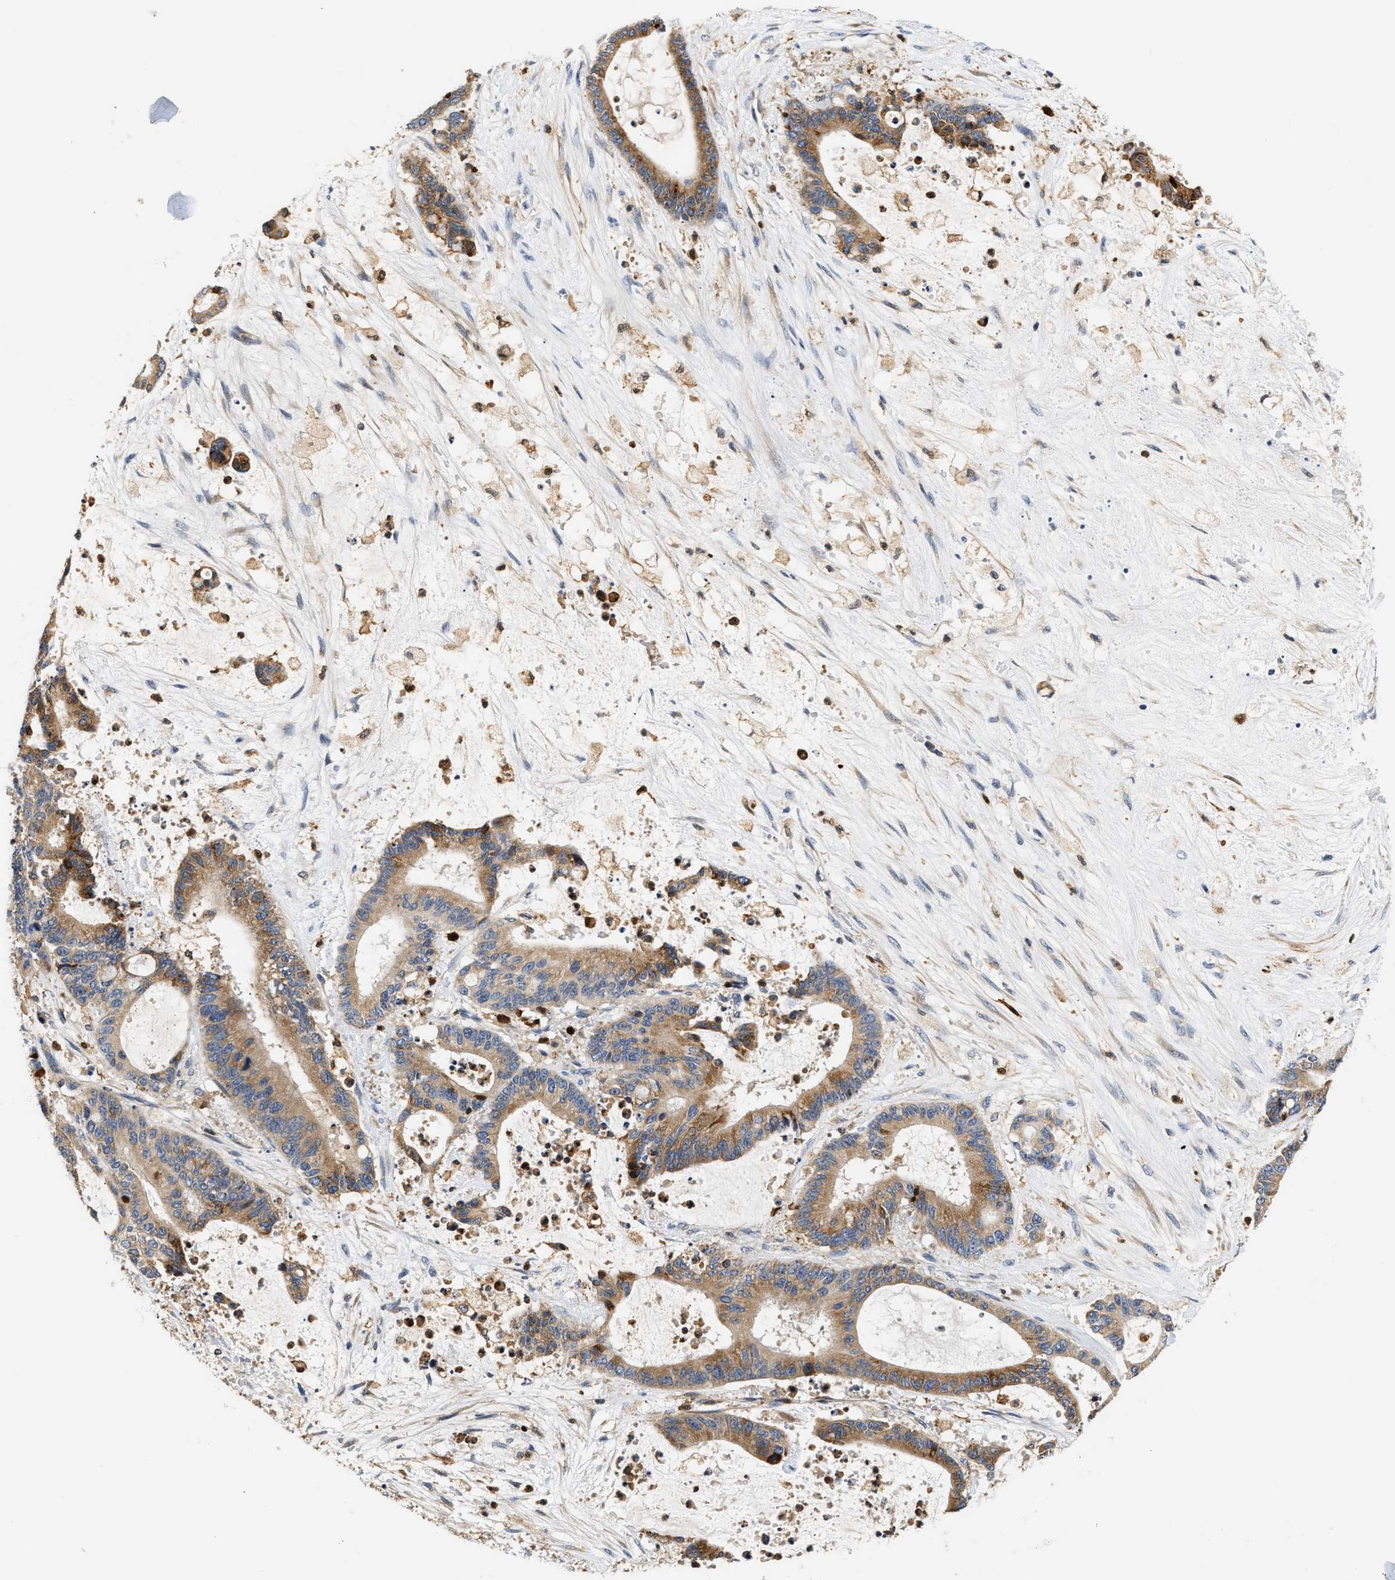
{"staining": {"intensity": "moderate", "quantity": ">75%", "location": "cytoplasmic/membranous"}, "tissue": "liver cancer", "cell_type": "Tumor cells", "image_type": "cancer", "snomed": [{"axis": "morphology", "description": "Normal tissue, NOS"}, {"axis": "morphology", "description": "Cholangiocarcinoma"}, {"axis": "topography", "description": "Liver"}, {"axis": "topography", "description": "Peripheral nerve tissue"}], "caption": "Tumor cells demonstrate medium levels of moderate cytoplasmic/membranous positivity in about >75% of cells in liver cancer (cholangiocarcinoma).", "gene": "SLIT2", "patient": {"sex": "female", "age": 73}}